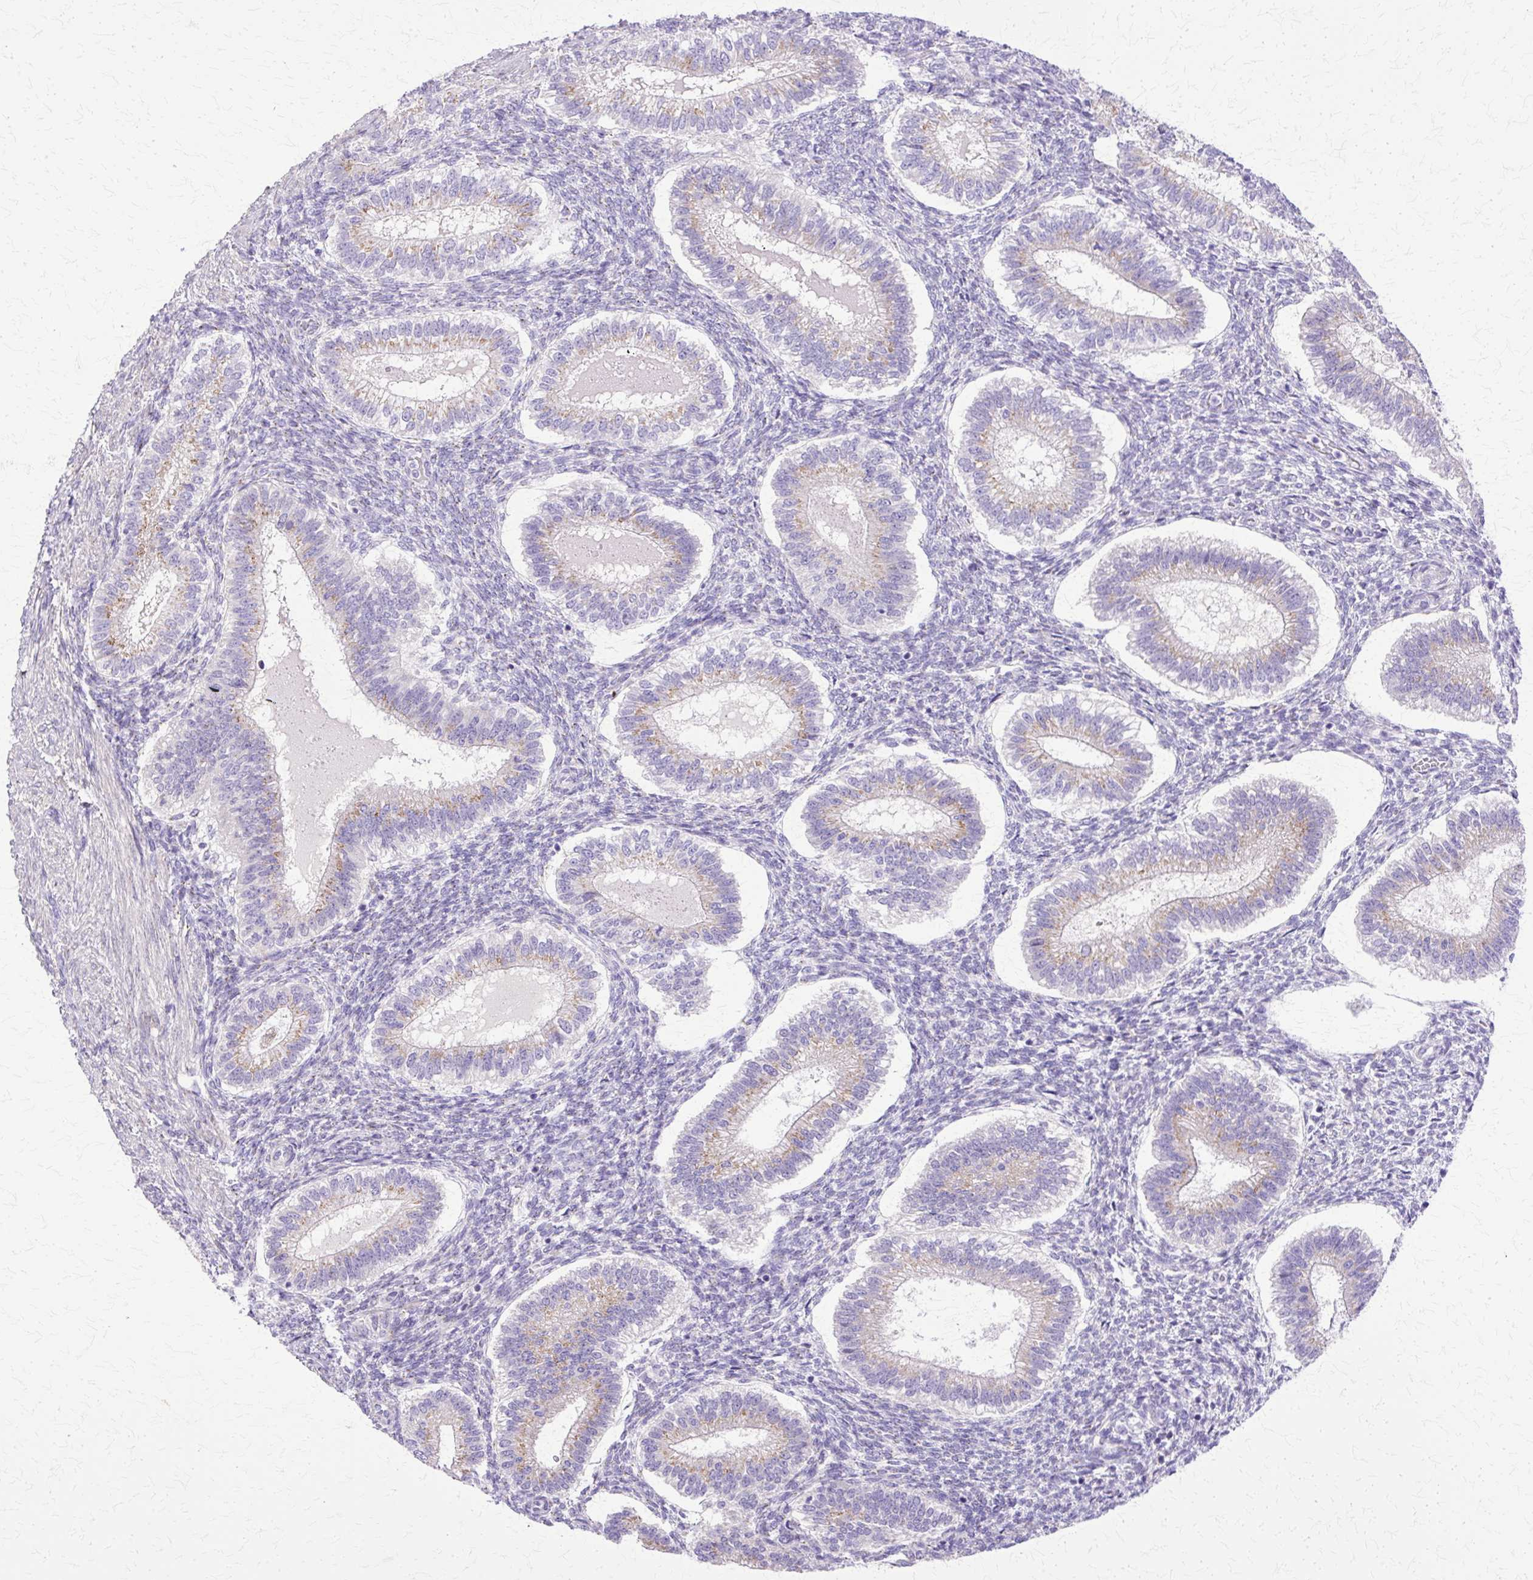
{"staining": {"intensity": "negative", "quantity": "none", "location": "none"}, "tissue": "endometrium", "cell_type": "Cells in endometrial stroma", "image_type": "normal", "snomed": [{"axis": "morphology", "description": "Normal tissue, NOS"}, {"axis": "topography", "description": "Endometrium"}], "caption": "Normal endometrium was stained to show a protein in brown. There is no significant positivity in cells in endometrial stroma. (DAB (3,3'-diaminobenzidine) immunohistochemistry (IHC), high magnification).", "gene": "TBC1D3B", "patient": {"sex": "female", "age": 25}}